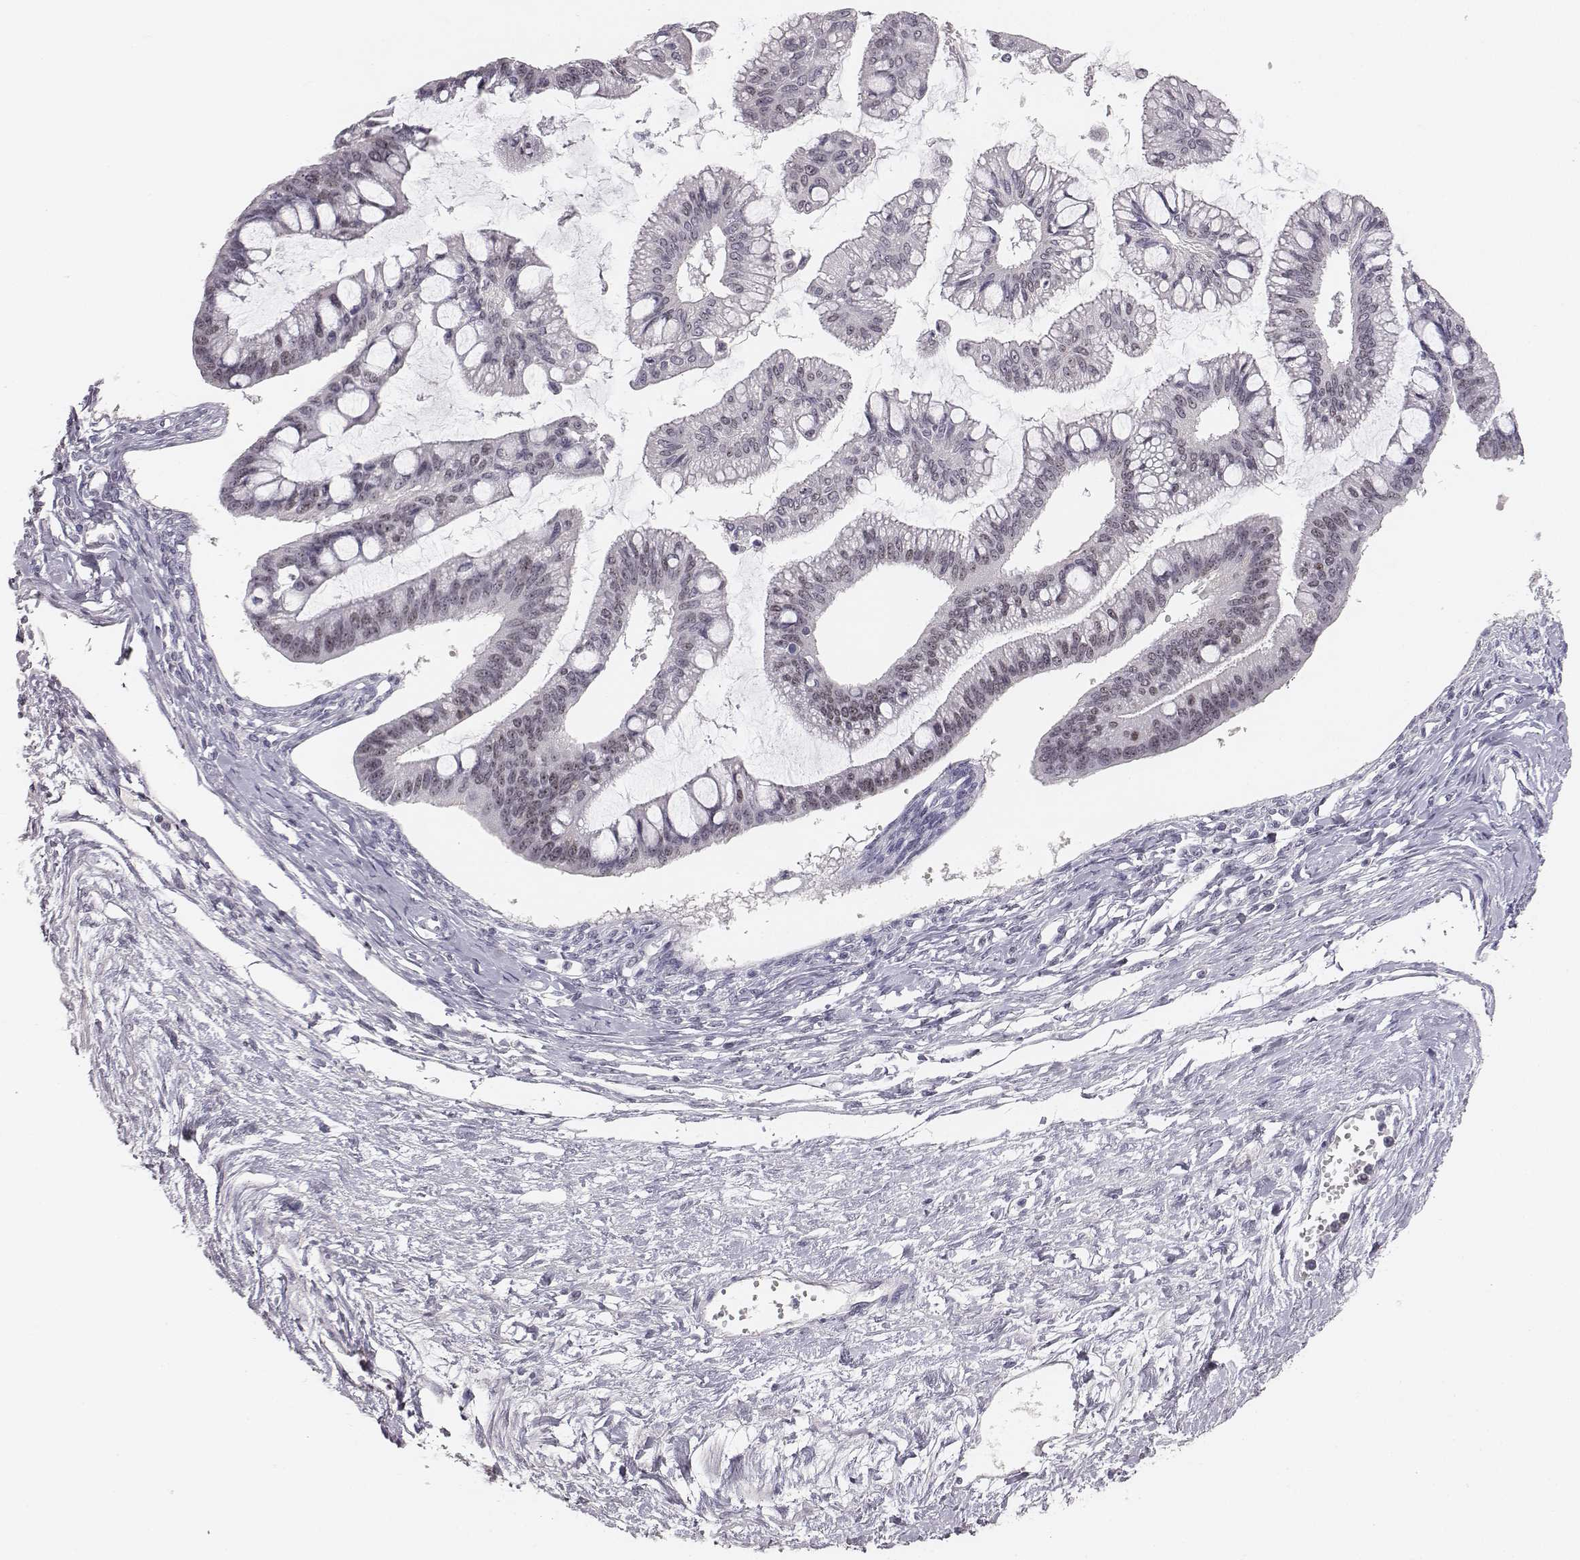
{"staining": {"intensity": "weak", "quantity": "<25%", "location": "nuclear"}, "tissue": "ovarian cancer", "cell_type": "Tumor cells", "image_type": "cancer", "snomed": [{"axis": "morphology", "description": "Cystadenocarcinoma, mucinous, NOS"}, {"axis": "topography", "description": "Ovary"}], "caption": "Tumor cells show no significant expression in mucinous cystadenocarcinoma (ovarian). The staining was performed using DAB to visualize the protein expression in brown, while the nuclei were stained in blue with hematoxylin (Magnification: 20x).", "gene": "NIFK", "patient": {"sex": "female", "age": 73}}